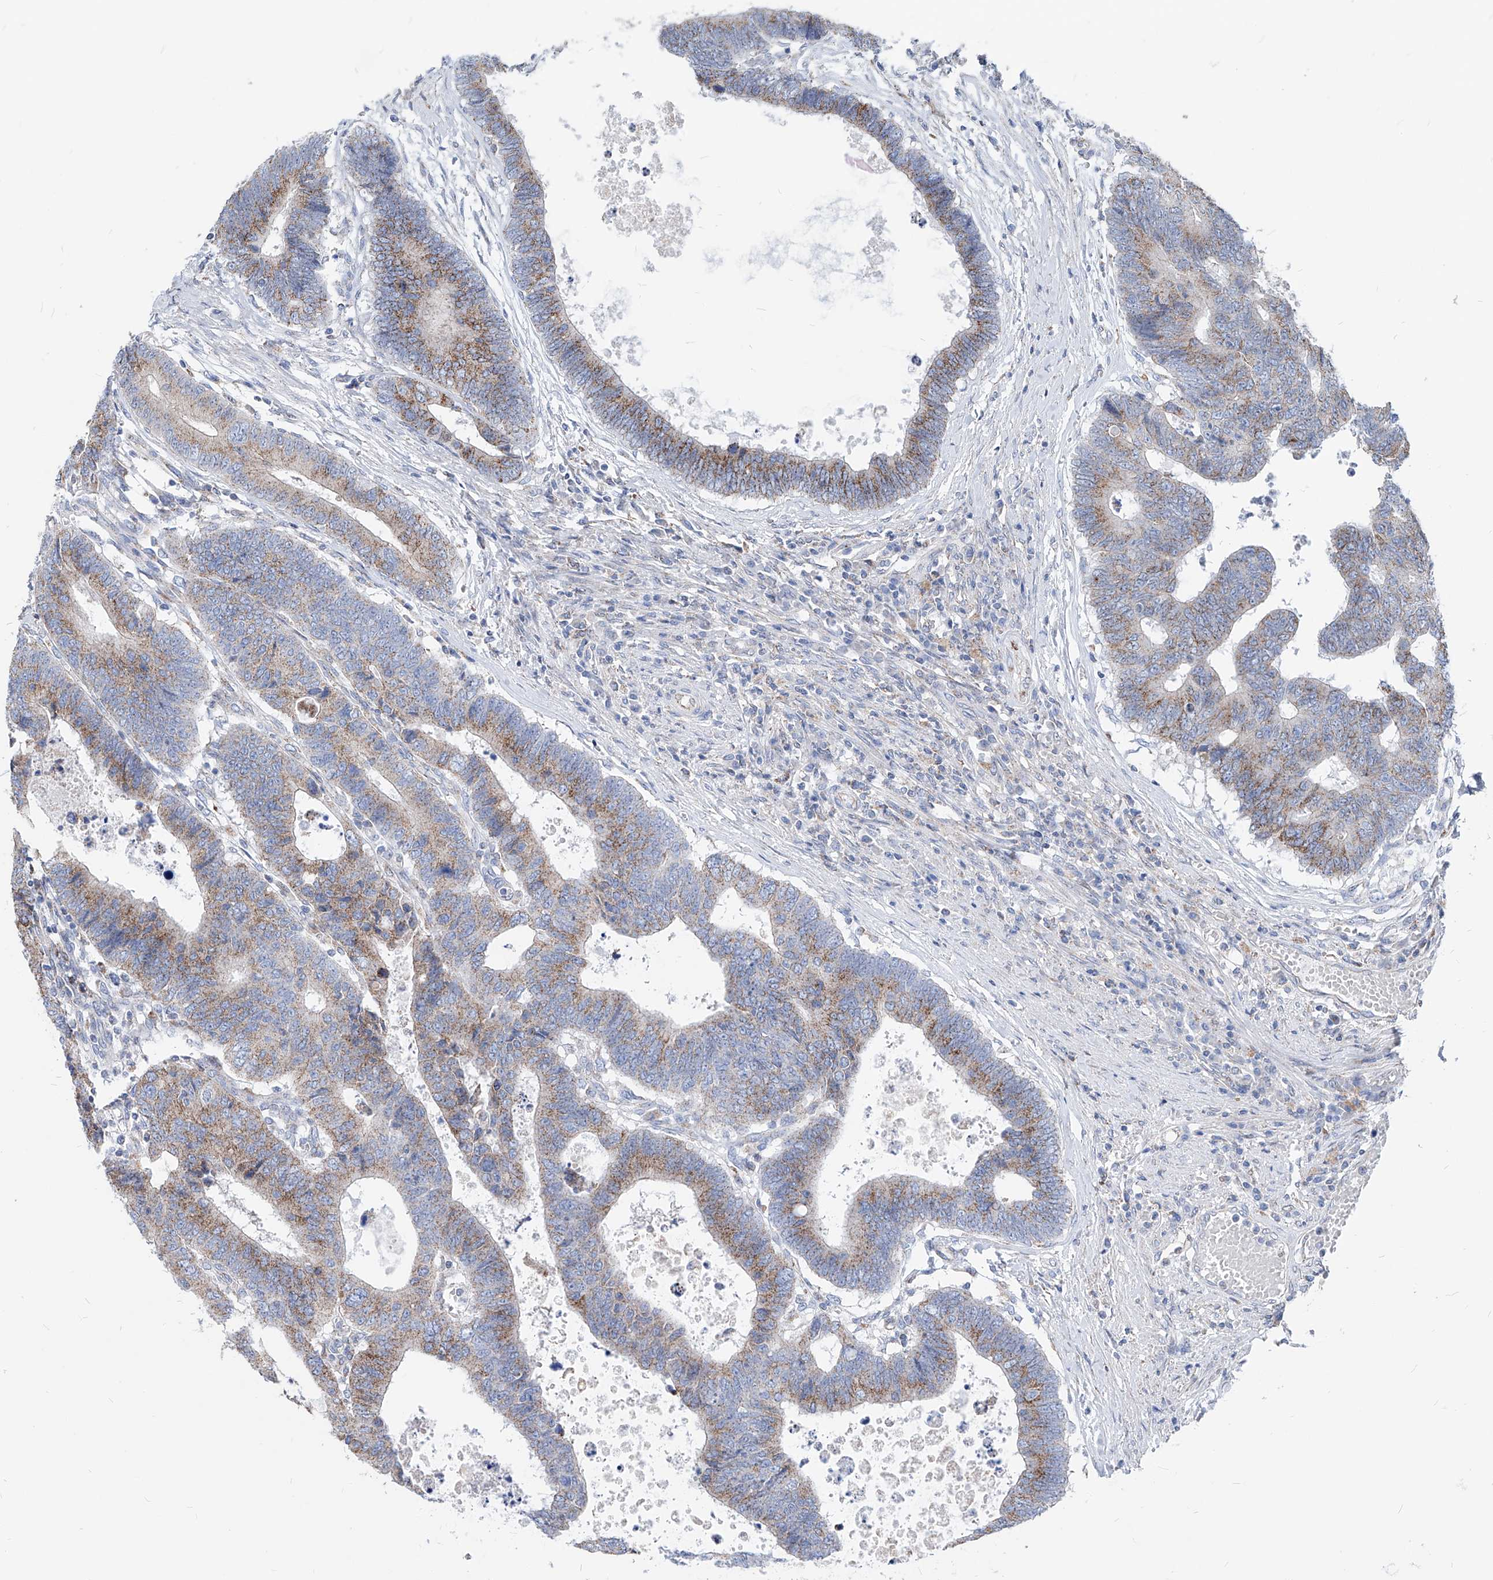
{"staining": {"intensity": "moderate", "quantity": ">75%", "location": "cytoplasmic/membranous"}, "tissue": "colorectal cancer", "cell_type": "Tumor cells", "image_type": "cancer", "snomed": [{"axis": "morphology", "description": "Adenocarcinoma, NOS"}, {"axis": "topography", "description": "Rectum"}], "caption": "Tumor cells show medium levels of moderate cytoplasmic/membranous positivity in about >75% of cells in colorectal cancer.", "gene": "AGPS", "patient": {"sex": "male", "age": 84}}